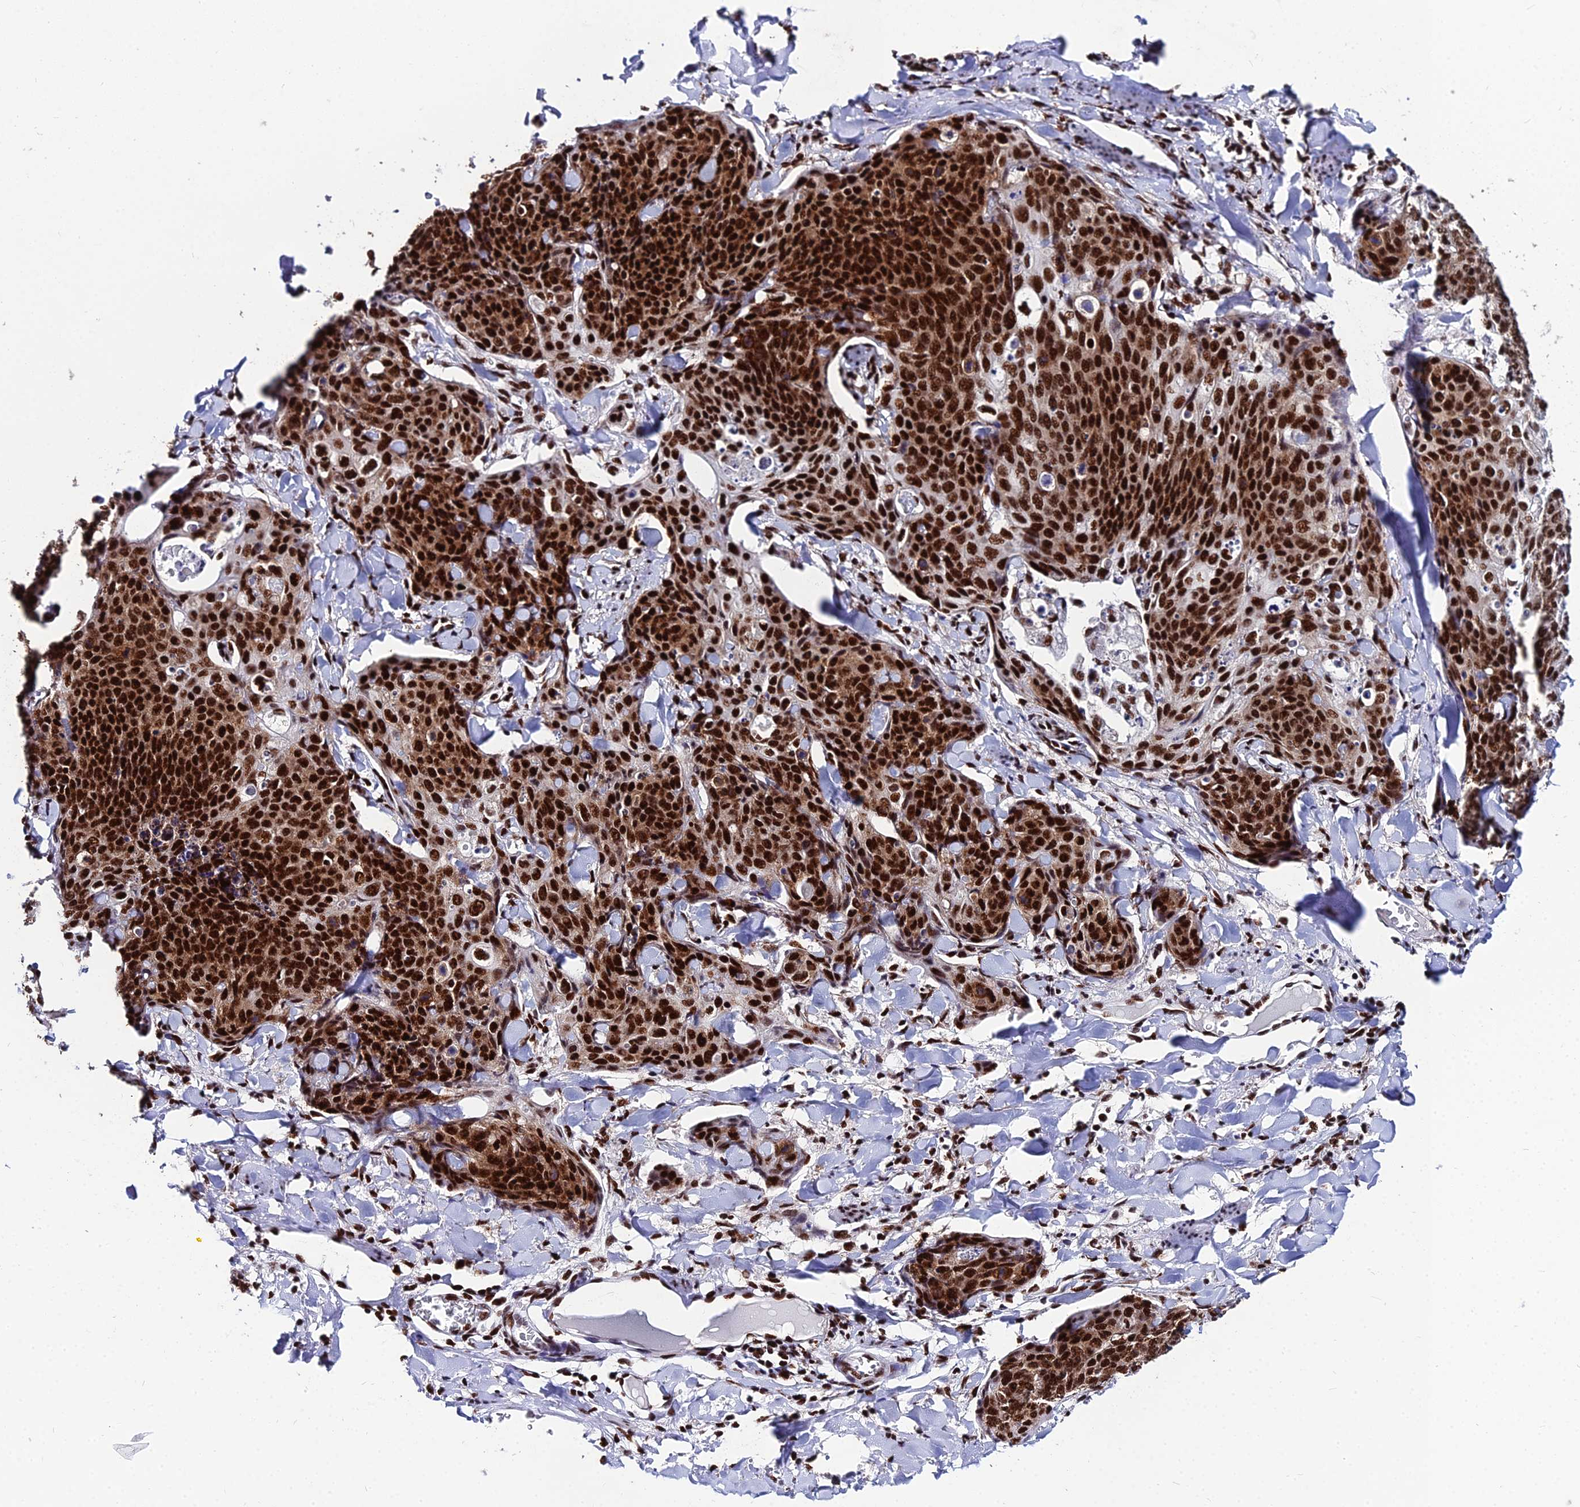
{"staining": {"intensity": "strong", "quantity": ">75%", "location": "nuclear"}, "tissue": "skin cancer", "cell_type": "Tumor cells", "image_type": "cancer", "snomed": [{"axis": "morphology", "description": "Squamous cell carcinoma, NOS"}, {"axis": "topography", "description": "Skin"}, {"axis": "topography", "description": "Vulva"}], "caption": "Protein expression by immunohistochemistry shows strong nuclear expression in about >75% of tumor cells in squamous cell carcinoma (skin). Nuclei are stained in blue.", "gene": "HNRNPH1", "patient": {"sex": "female", "age": 85}}